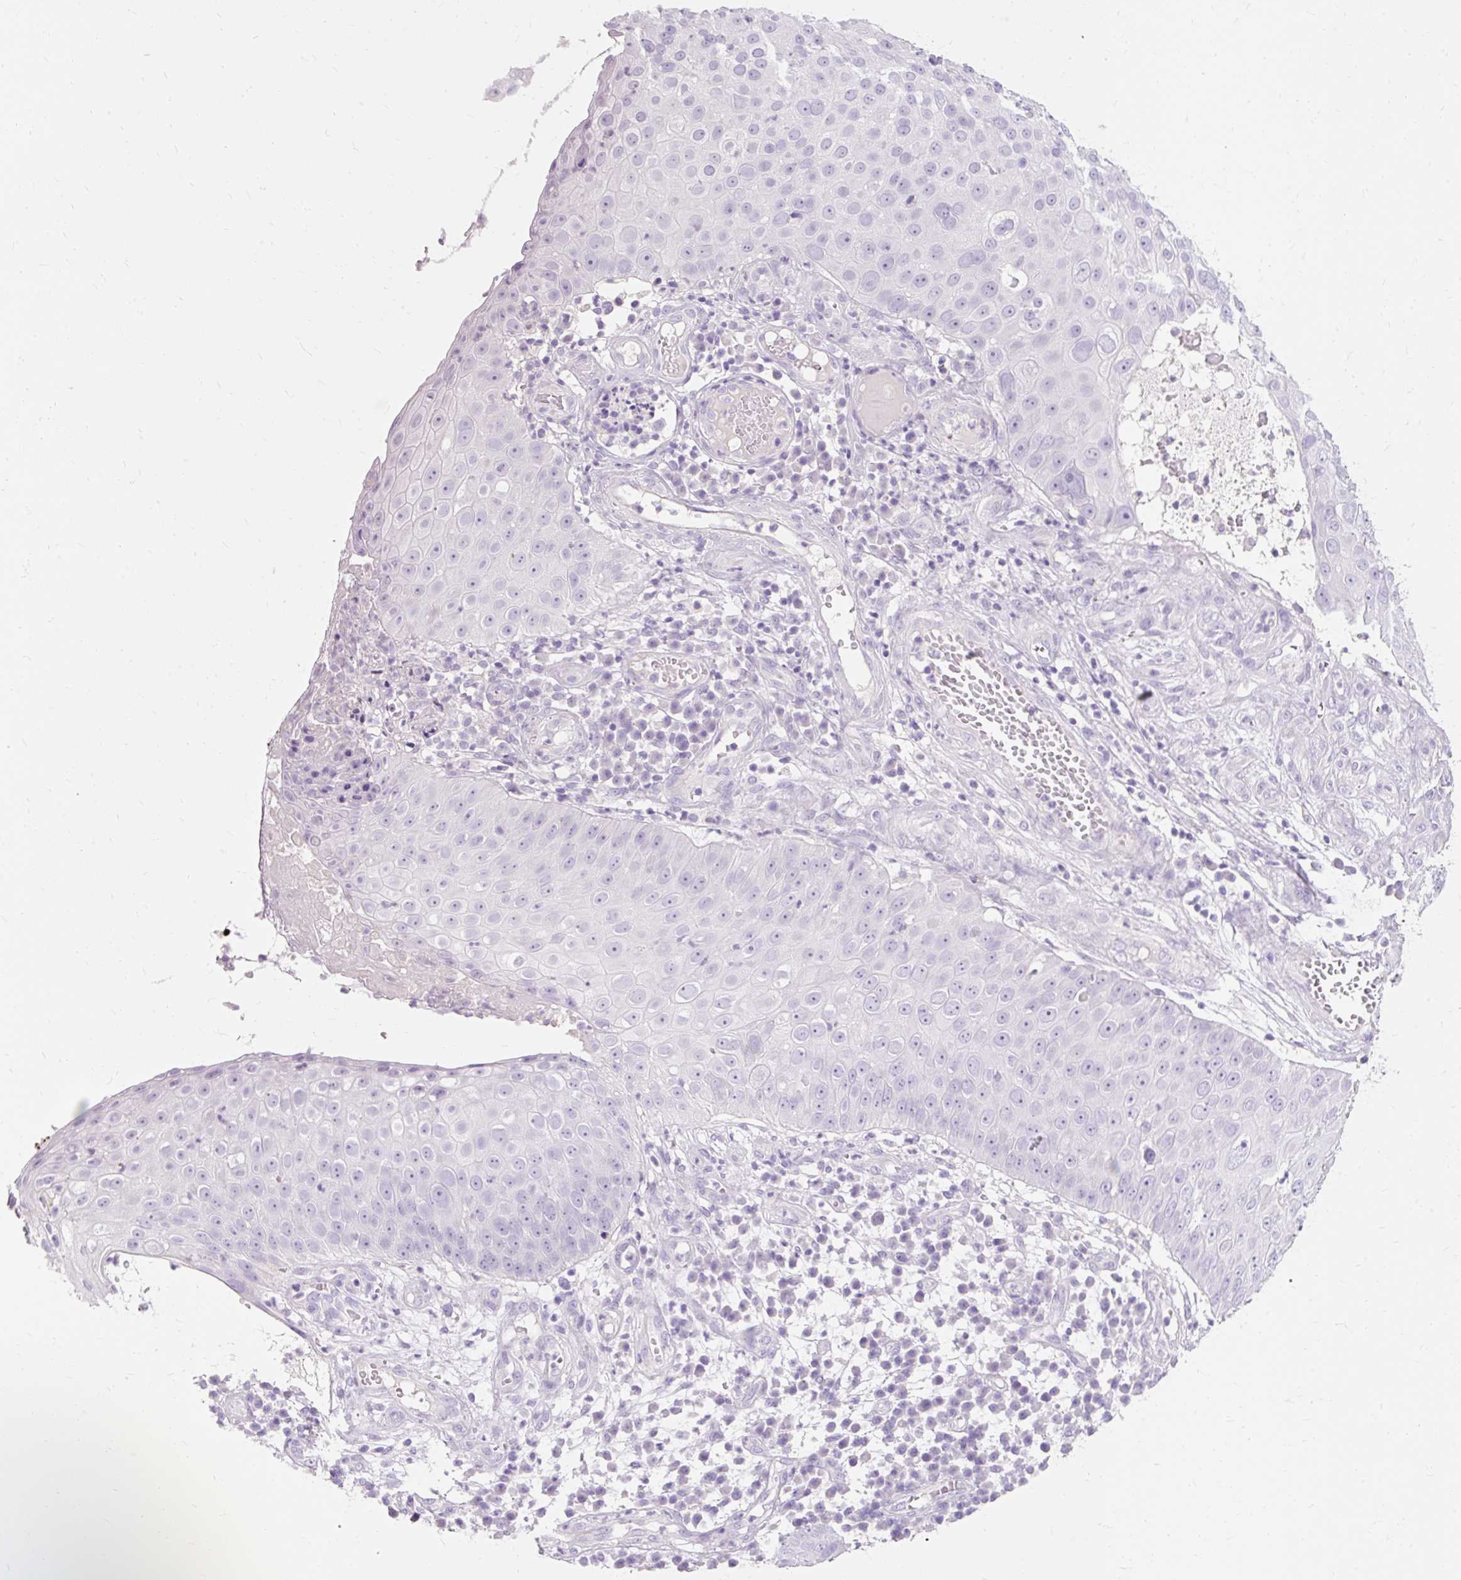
{"staining": {"intensity": "negative", "quantity": "none", "location": "none"}, "tissue": "skin cancer", "cell_type": "Tumor cells", "image_type": "cancer", "snomed": [{"axis": "morphology", "description": "Squamous cell carcinoma, NOS"}, {"axis": "topography", "description": "Skin"}], "caption": "A photomicrograph of human skin squamous cell carcinoma is negative for staining in tumor cells.", "gene": "TMEM213", "patient": {"sex": "male", "age": 71}}